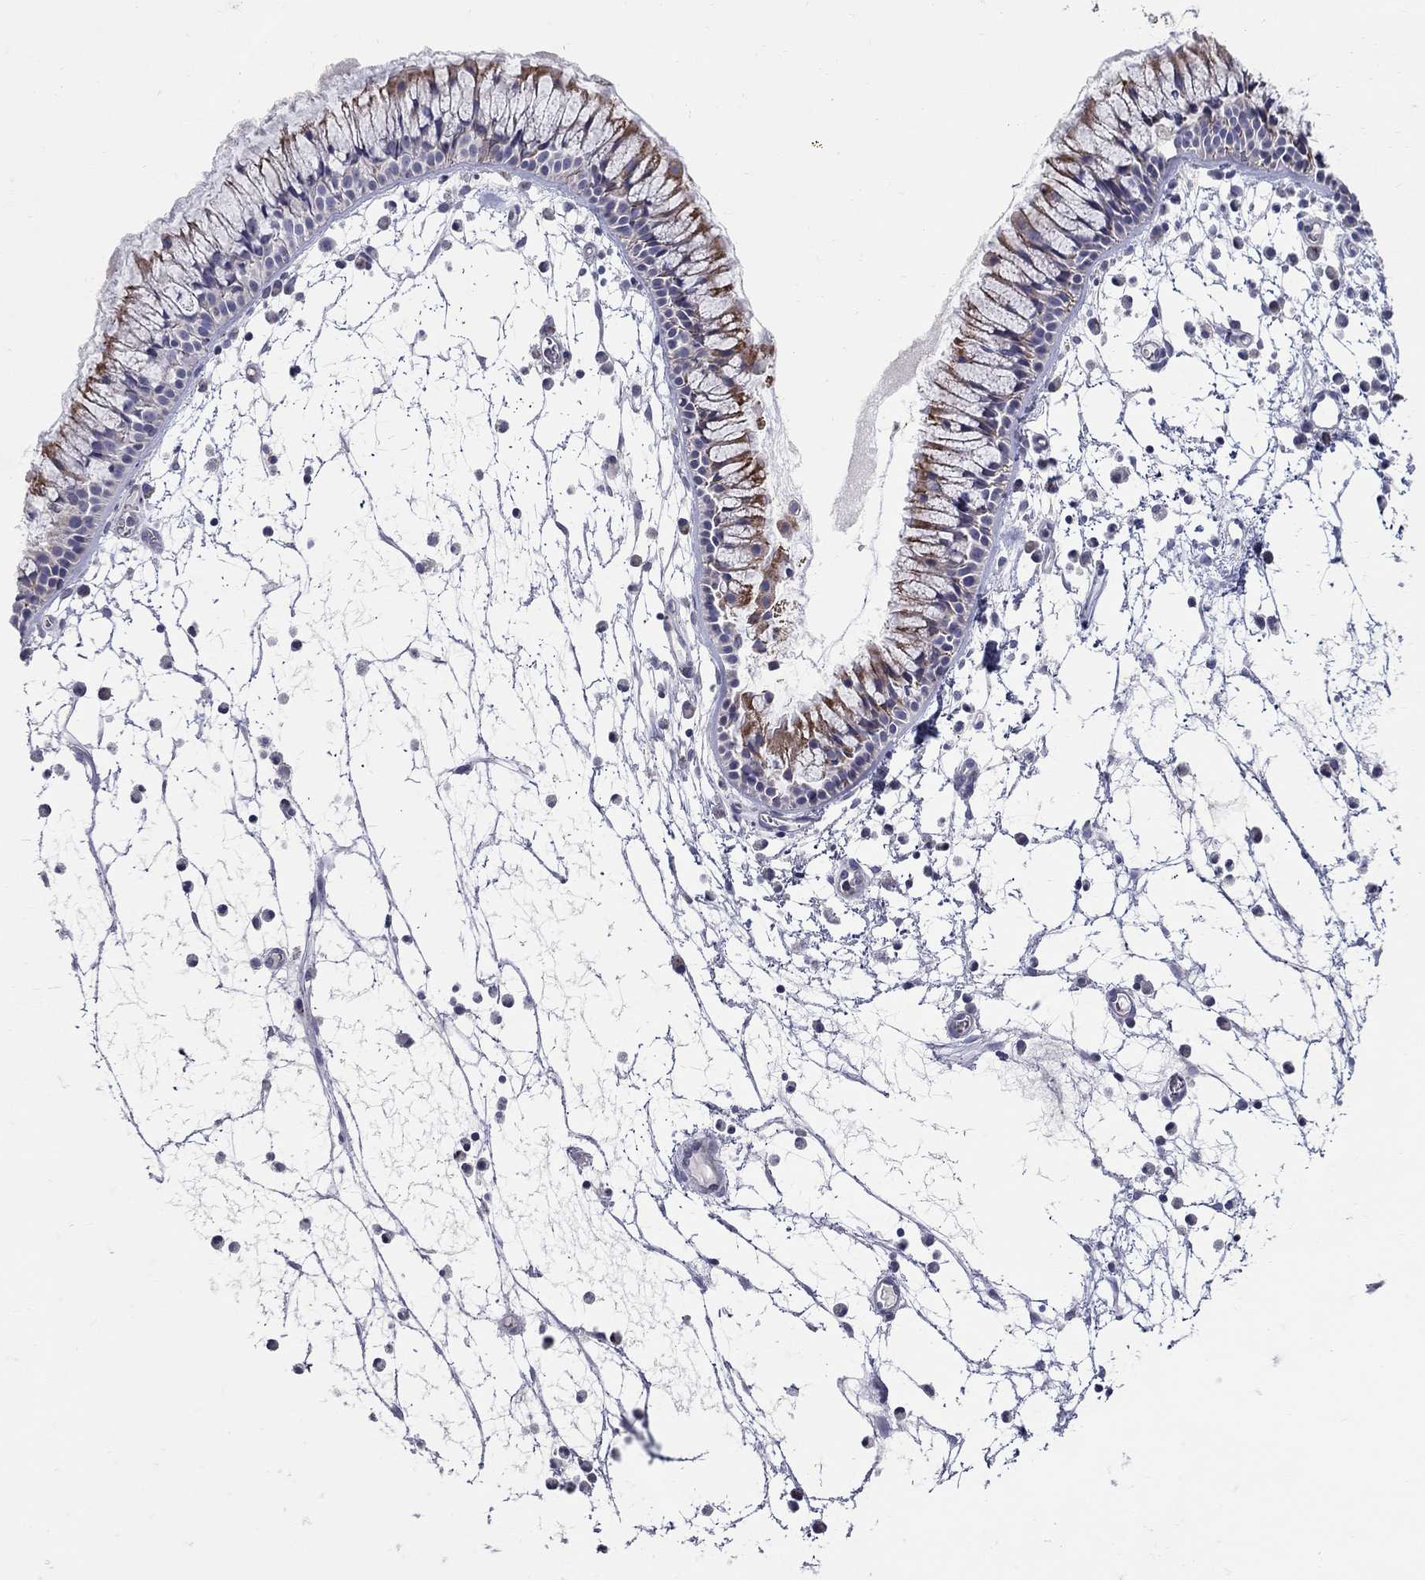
{"staining": {"intensity": "strong", "quantity": "25%-75%", "location": "cytoplasmic/membranous"}, "tissue": "nasopharynx", "cell_type": "Respiratory epithelial cells", "image_type": "normal", "snomed": [{"axis": "morphology", "description": "Normal tissue, NOS"}, {"axis": "topography", "description": "Nasopharynx"}], "caption": "This histopathology image displays benign nasopharynx stained with immunohistochemistry to label a protein in brown. The cytoplasmic/membranous of respiratory epithelial cells show strong positivity for the protein. Nuclei are counter-stained blue.", "gene": "HMX2", "patient": {"sex": "female", "age": 73}}